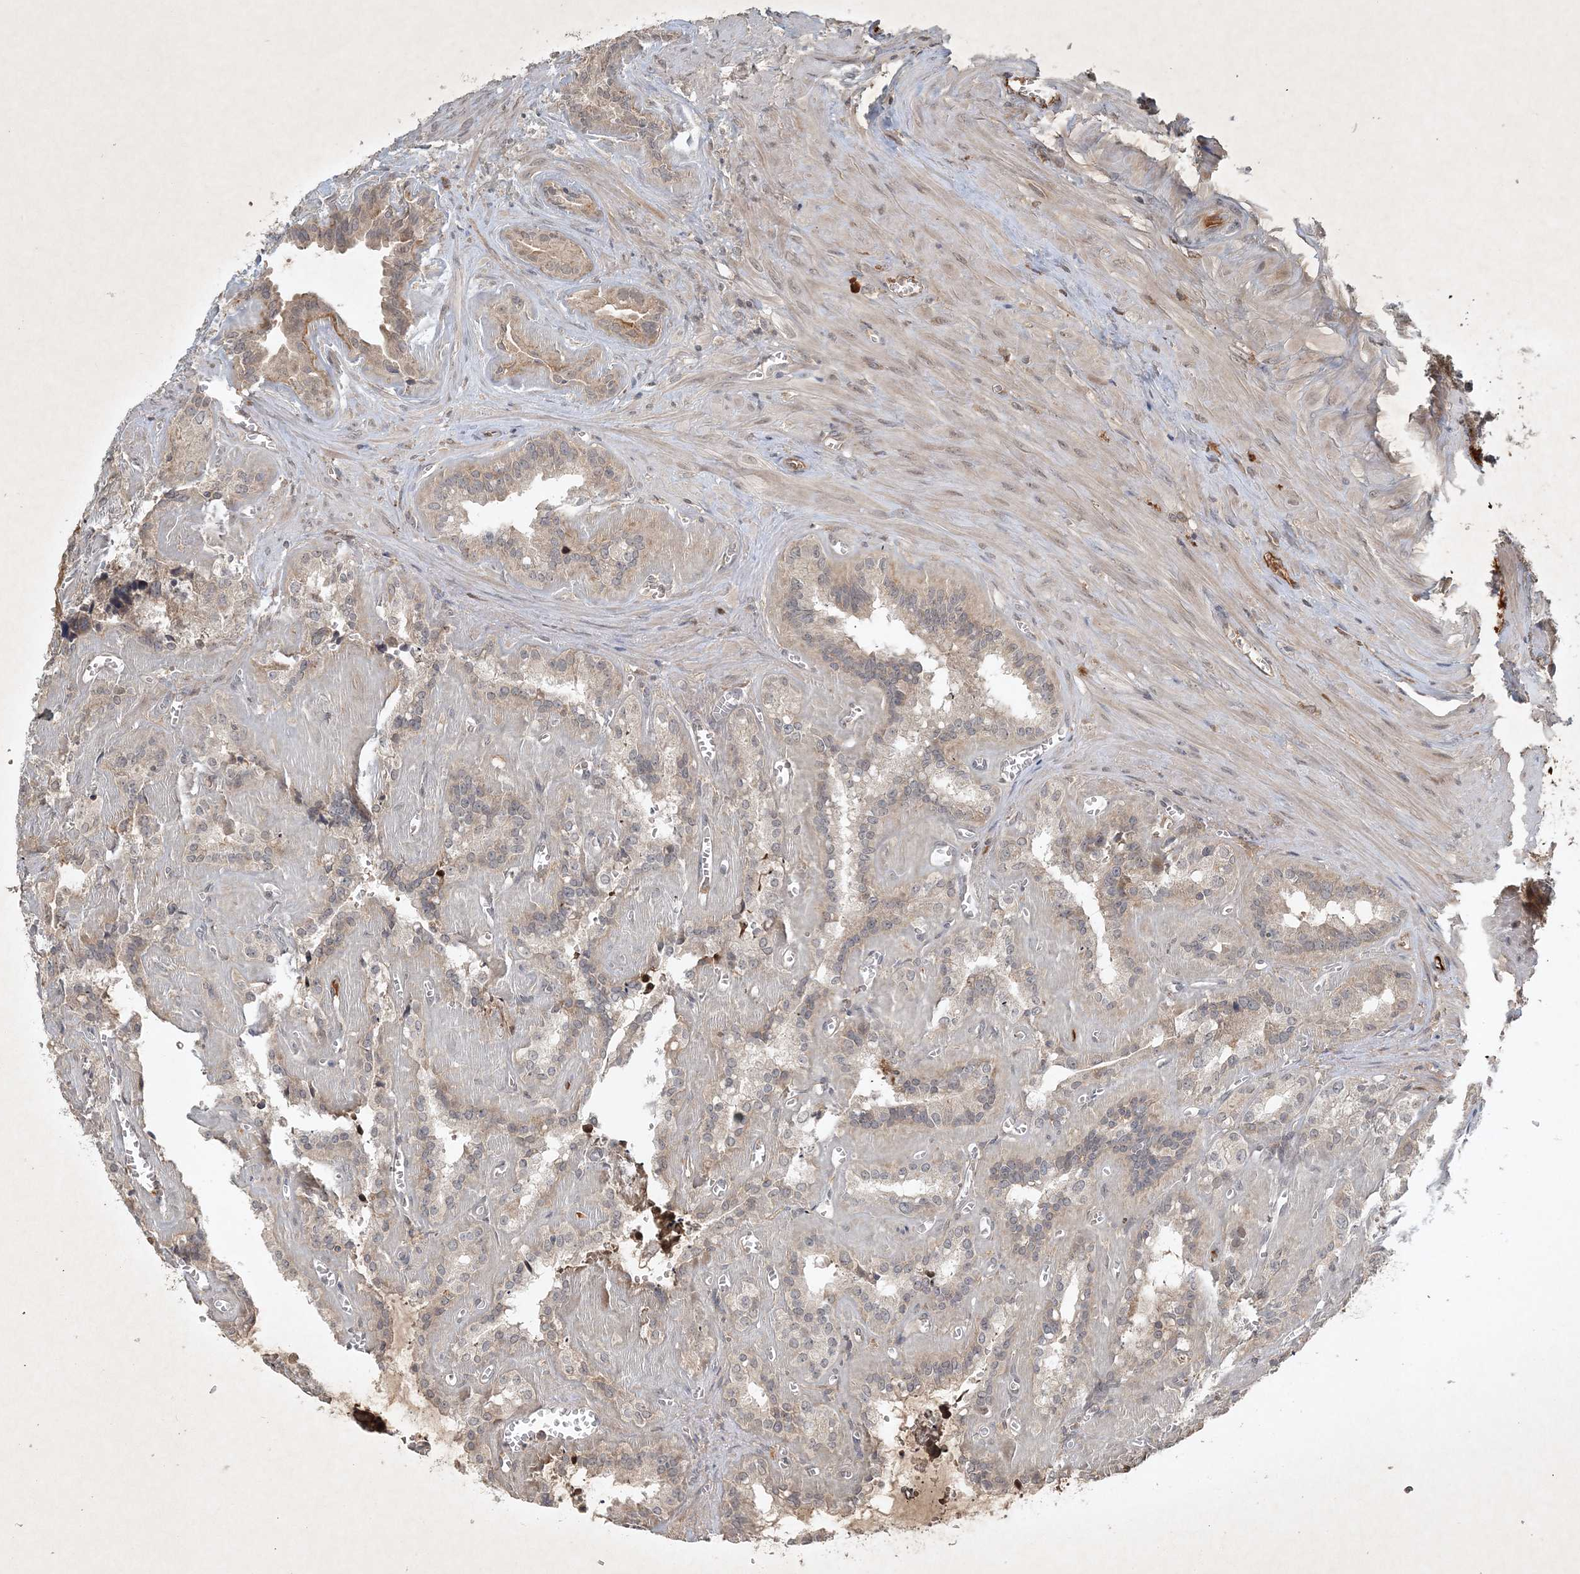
{"staining": {"intensity": "weak", "quantity": "<25%", "location": "cytoplasmic/membranous"}, "tissue": "seminal vesicle", "cell_type": "Glandular cells", "image_type": "normal", "snomed": [{"axis": "morphology", "description": "Normal tissue, NOS"}, {"axis": "topography", "description": "Prostate"}, {"axis": "topography", "description": "Seminal veicle"}], "caption": "A high-resolution histopathology image shows IHC staining of benign seminal vesicle, which reveals no significant positivity in glandular cells.", "gene": "TNFAIP6", "patient": {"sex": "male", "age": 59}}